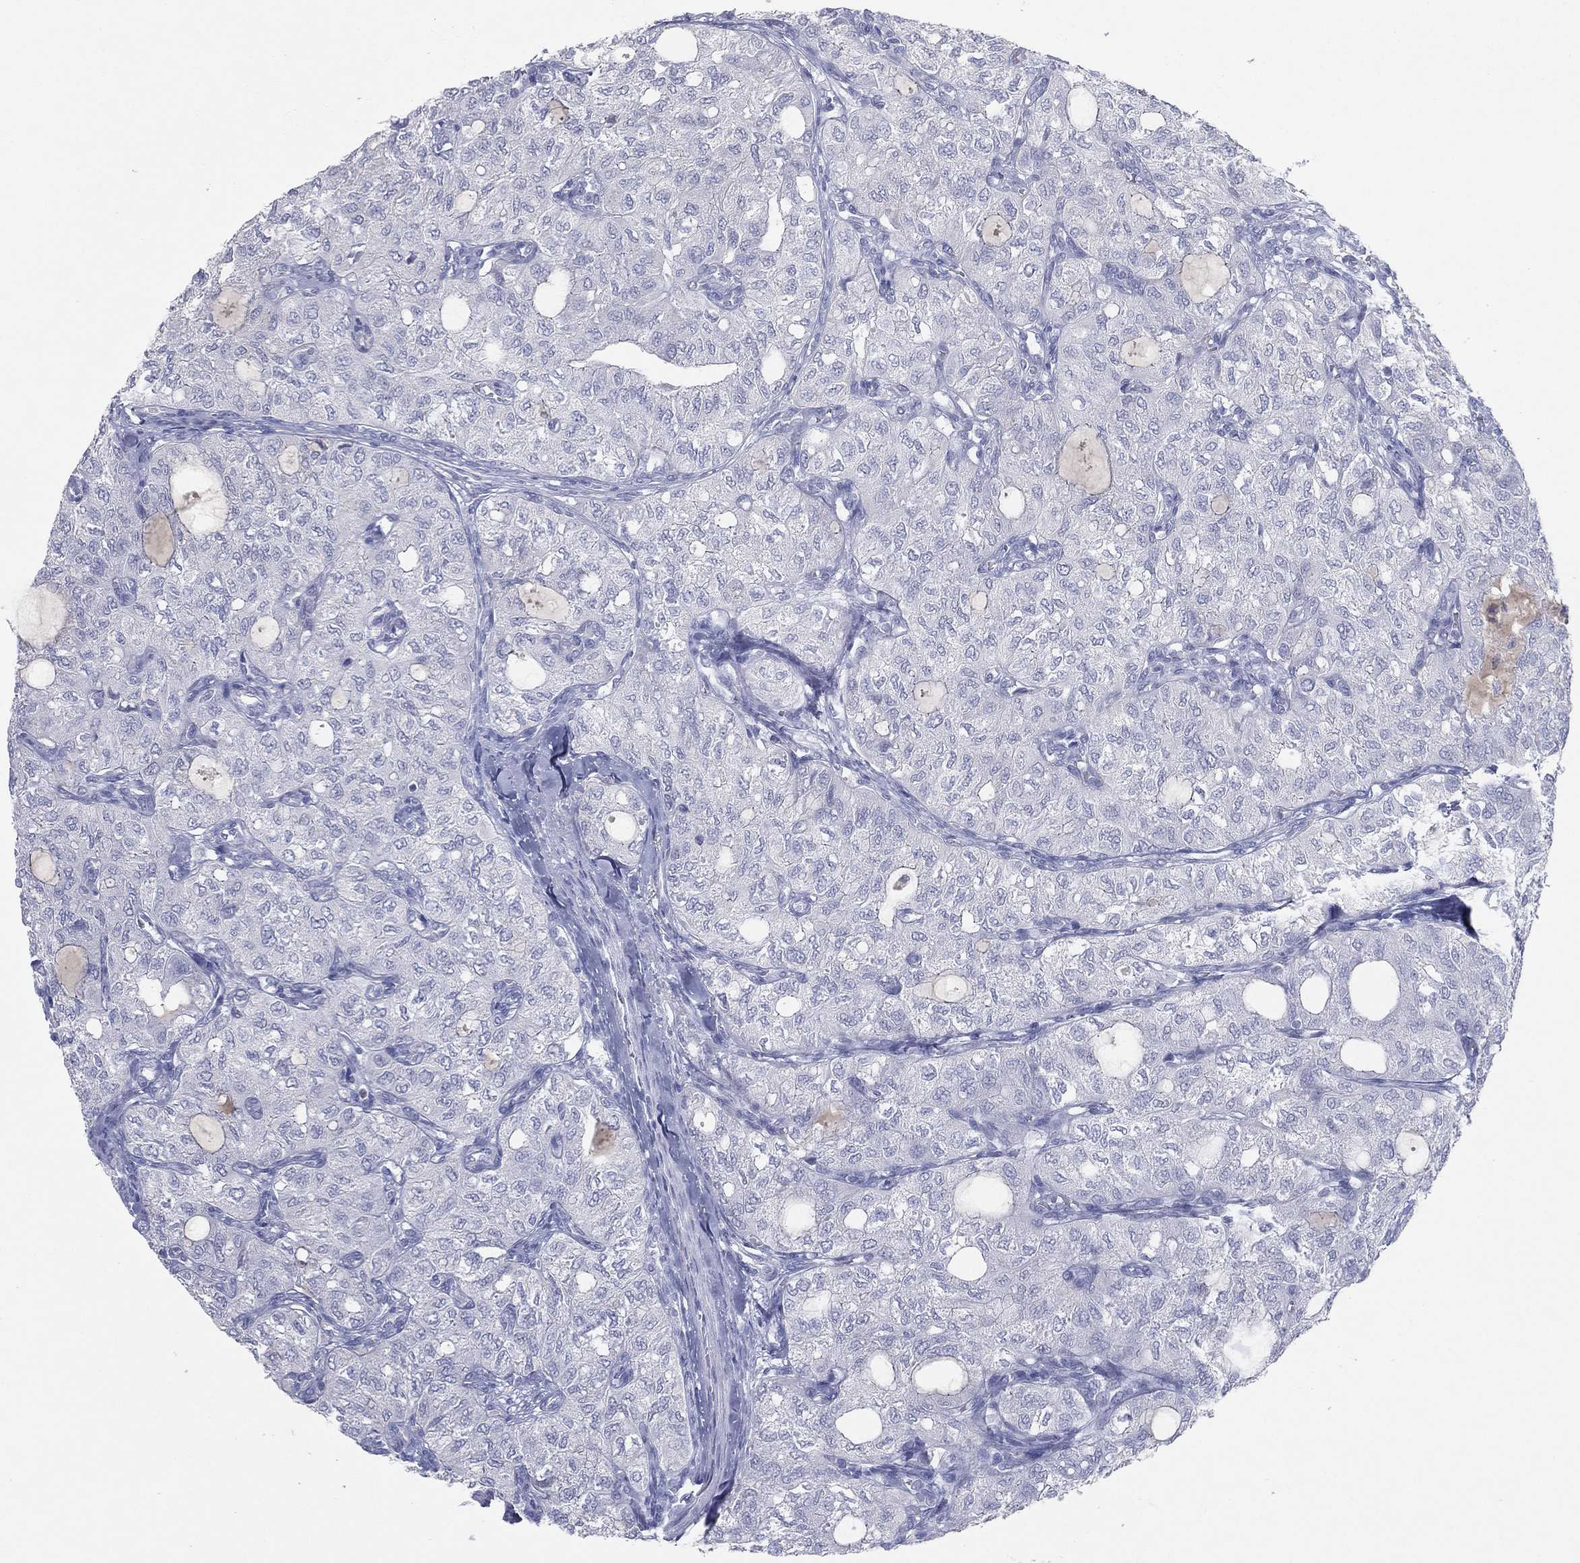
{"staining": {"intensity": "negative", "quantity": "none", "location": "none"}, "tissue": "thyroid cancer", "cell_type": "Tumor cells", "image_type": "cancer", "snomed": [{"axis": "morphology", "description": "Follicular adenoma carcinoma, NOS"}, {"axis": "topography", "description": "Thyroid gland"}], "caption": "Human thyroid cancer stained for a protein using immunohistochemistry shows no staining in tumor cells.", "gene": "CPT1B", "patient": {"sex": "male", "age": 75}}